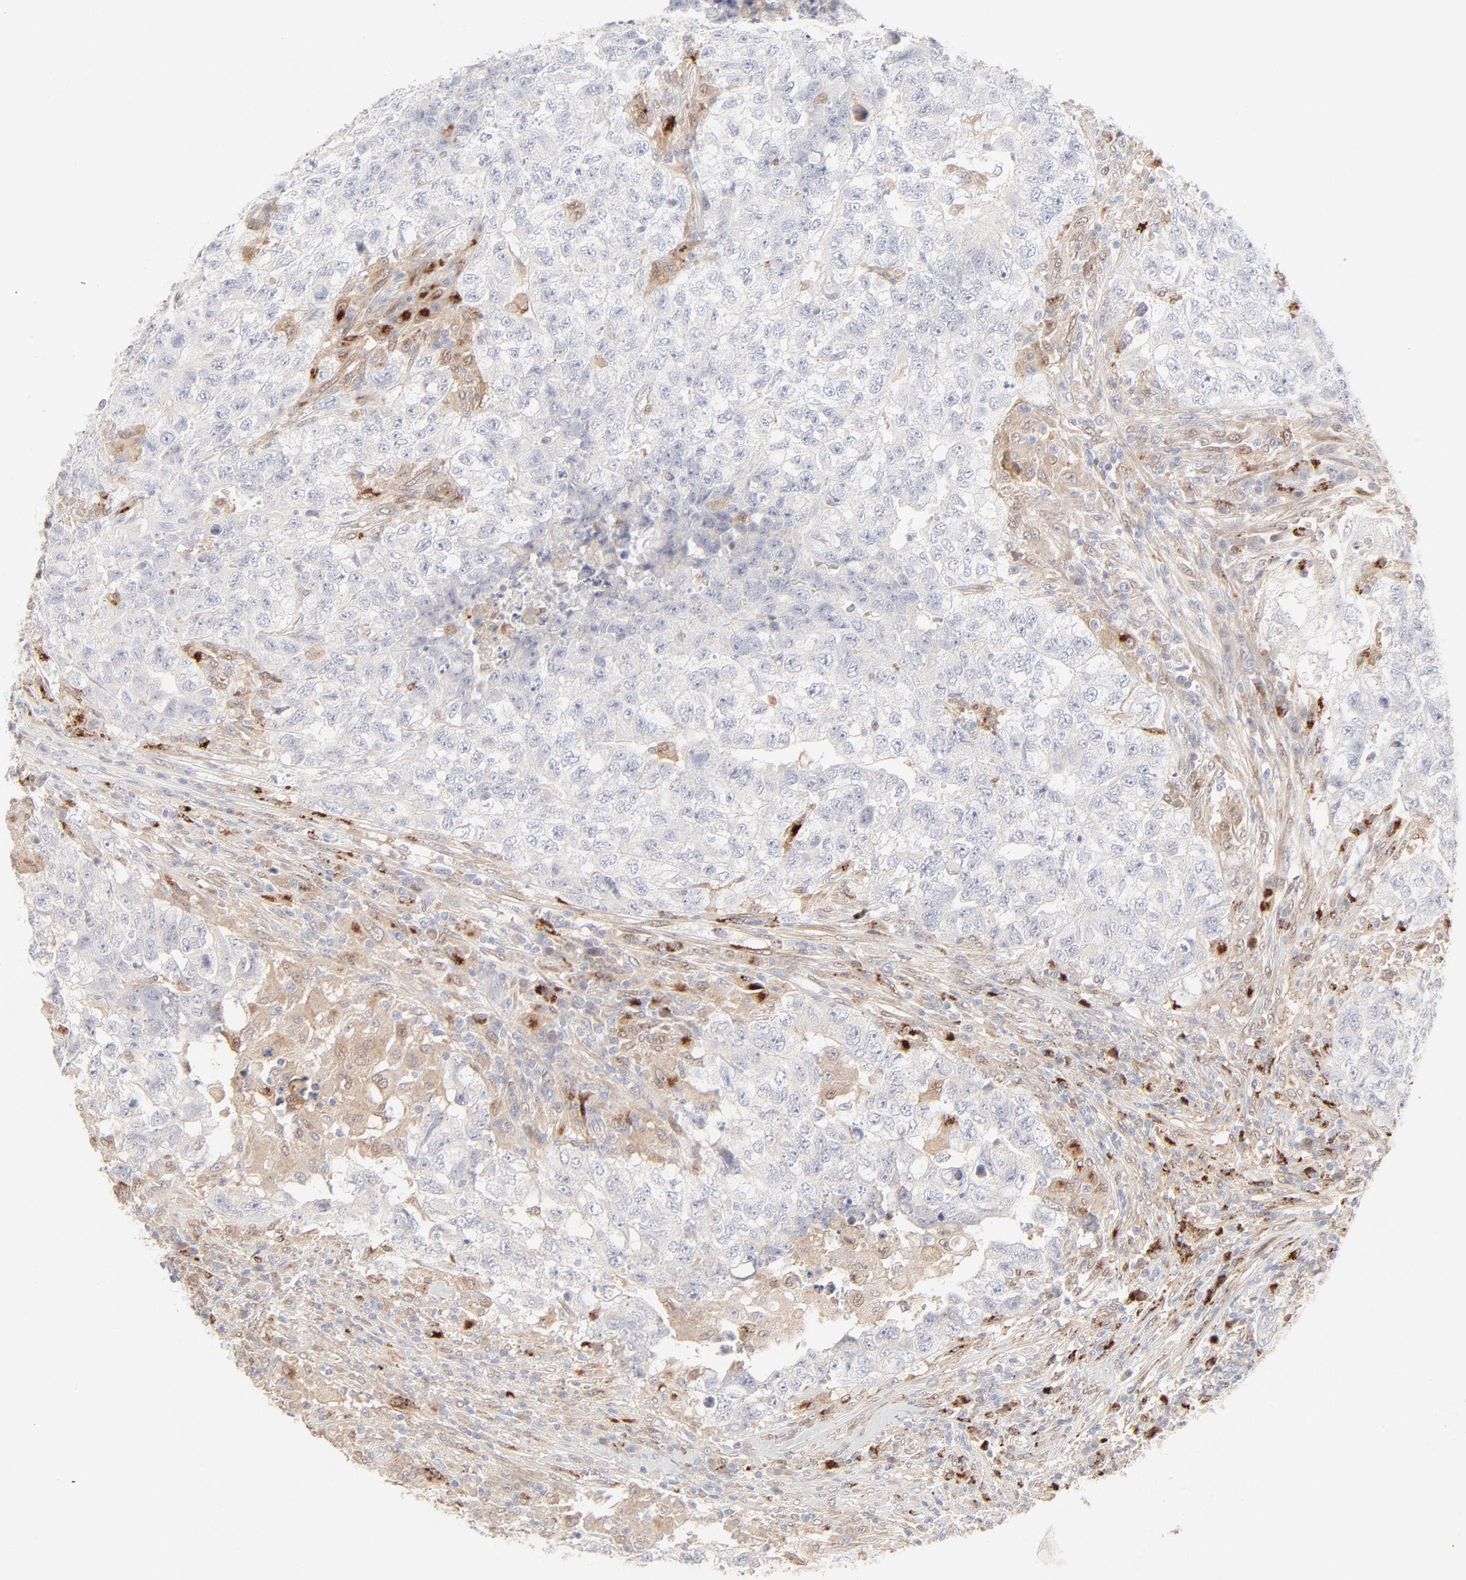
{"staining": {"intensity": "negative", "quantity": "none", "location": "none"}, "tissue": "testis cancer", "cell_type": "Tumor cells", "image_type": "cancer", "snomed": [{"axis": "morphology", "description": "Carcinoma, Embryonal, NOS"}, {"axis": "topography", "description": "Testis"}], "caption": "This is a histopathology image of IHC staining of testis cancer, which shows no expression in tumor cells. Nuclei are stained in blue.", "gene": "LGALS2", "patient": {"sex": "male", "age": 21}}